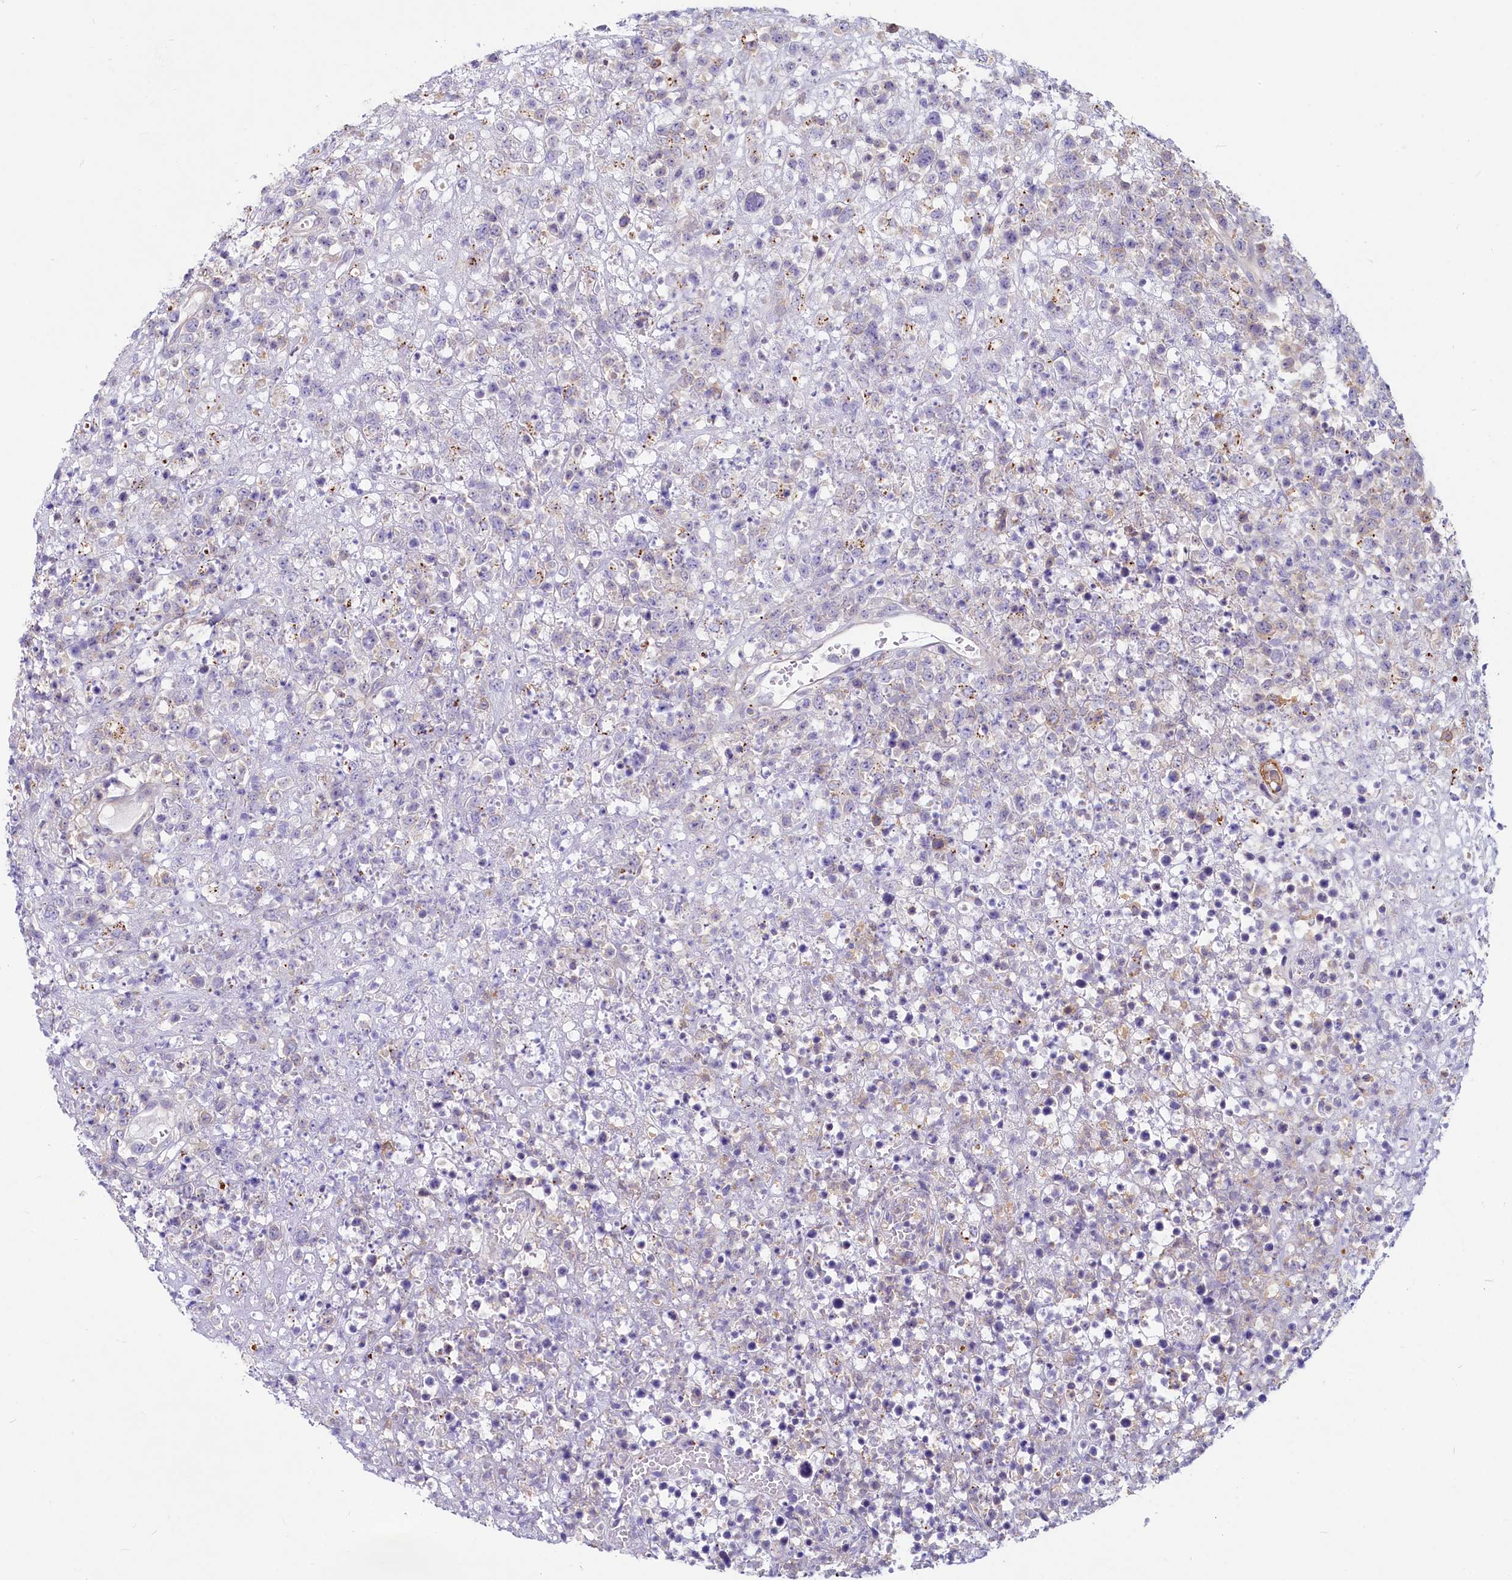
{"staining": {"intensity": "negative", "quantity": "none", "location": "none"}, "tissue": "lymphoma", "cell_type": "Tumor cells", "image_type": "cancer", "snomed": [{"axis": "morphology", "description": "Malignant lymphoma, non-Hodgkin's type, High grade"}, {"axis": "topography", "description": "Colon"}], "caption": "An image of human lymphoma is negative for staining in tumor cells. (Immunohistochemistry (ihc), brightfield microscopy, high magnification).", "gene": "LMOD3", "patient": {"sex": "female", "age": 53}}